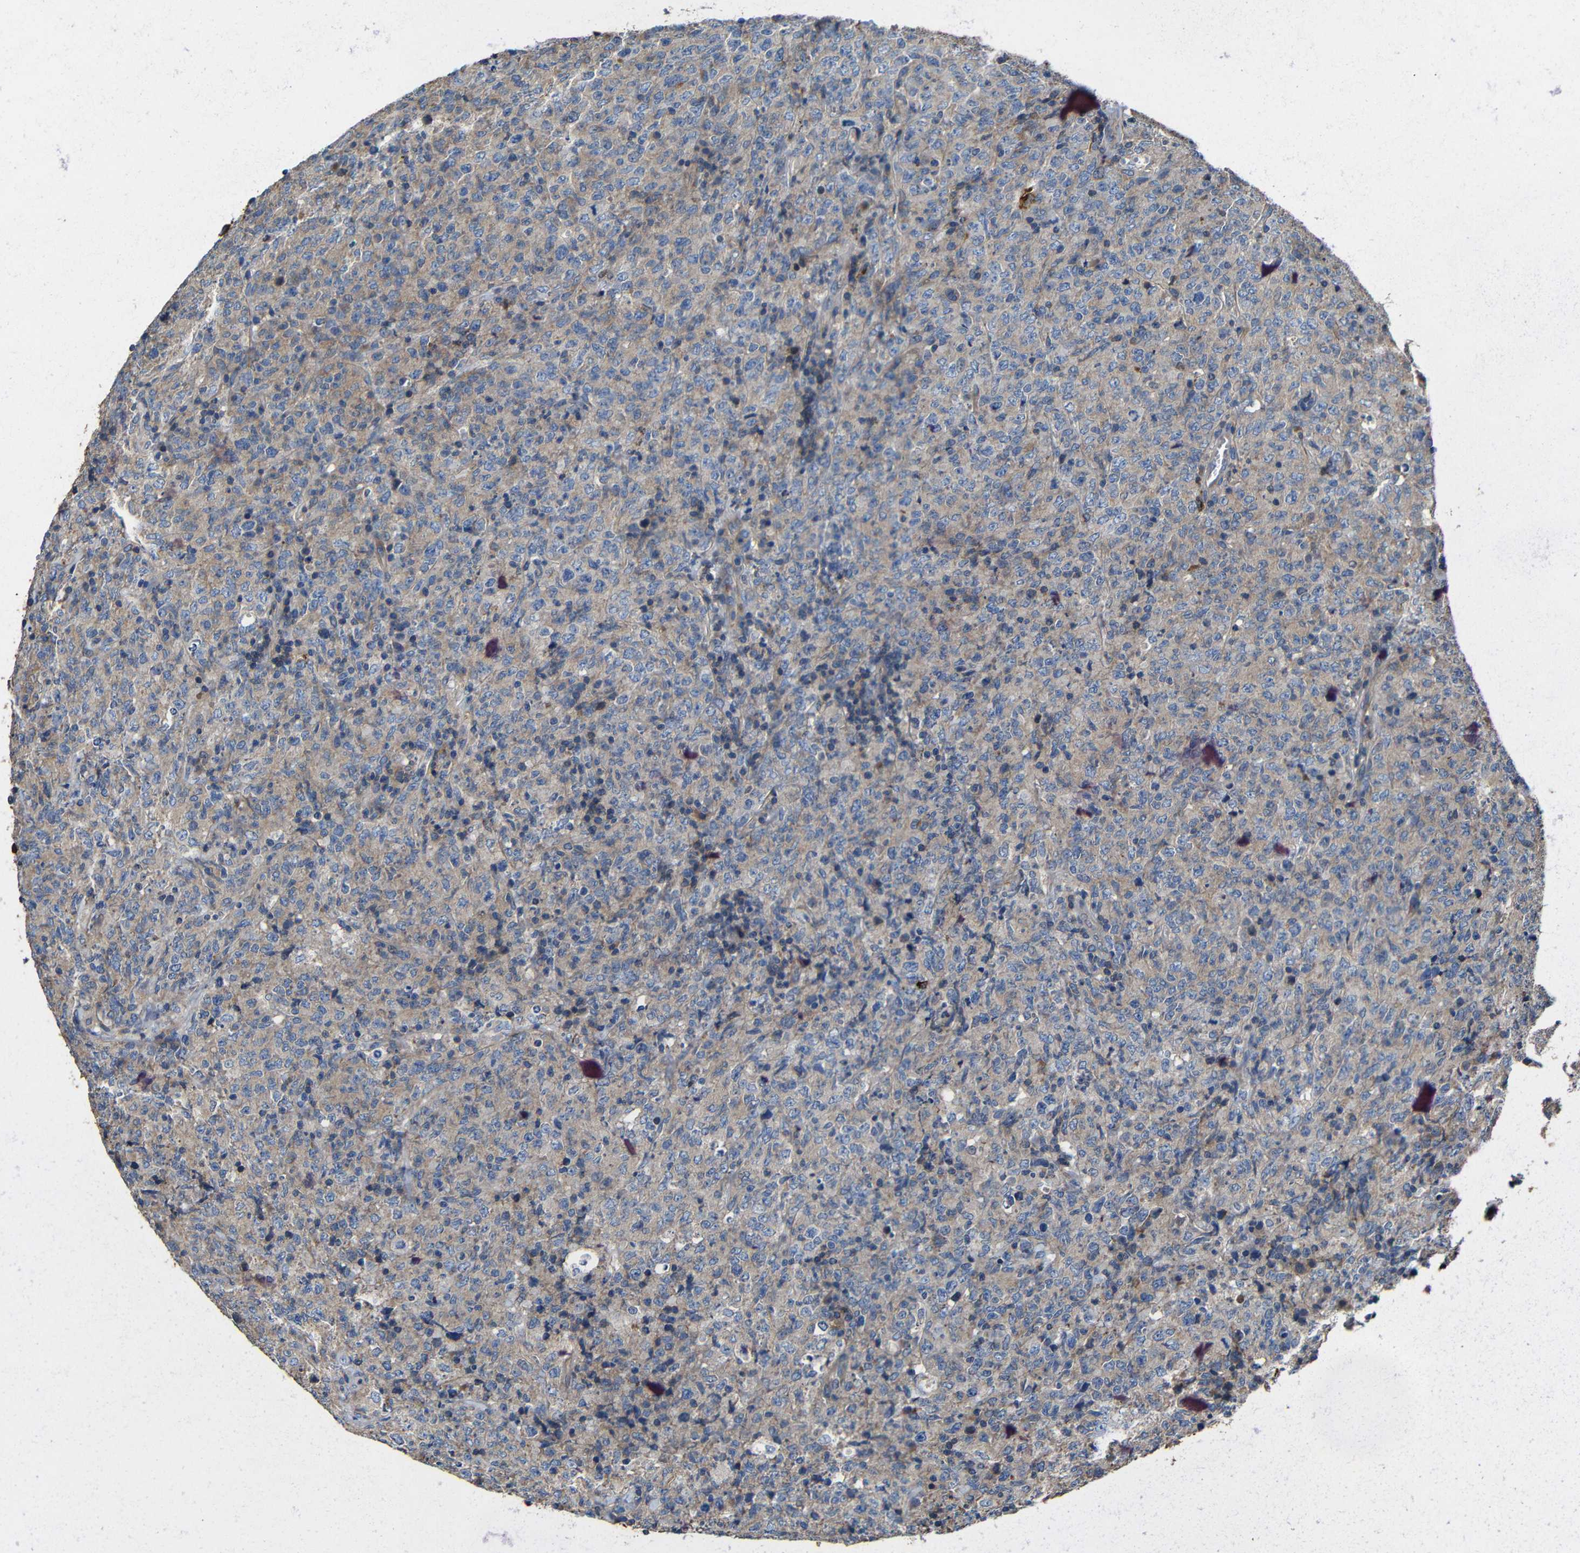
{"staining": {"intensity": "weak", "quantity": ">75%", "location": "cytoplasmic/membranous"}, "tissue": "lymphoma", "cell_type": "Tumor cells", "image_type": "cancer", "snomed": [{"axis": "morphology", "description": "Malignant lymphoma, non-Hodgkin's type, High grade"}, {"axis": "topography", "description": "Tonsil"}], "caption": "Immunohistochemistry of lymphoma exhibits low levels of weak cytoplasmic/membranous positivity in approximately >75% of tumor cells.", "gene": "GDI1", "patient": {"sex": "female", "age": 36}}